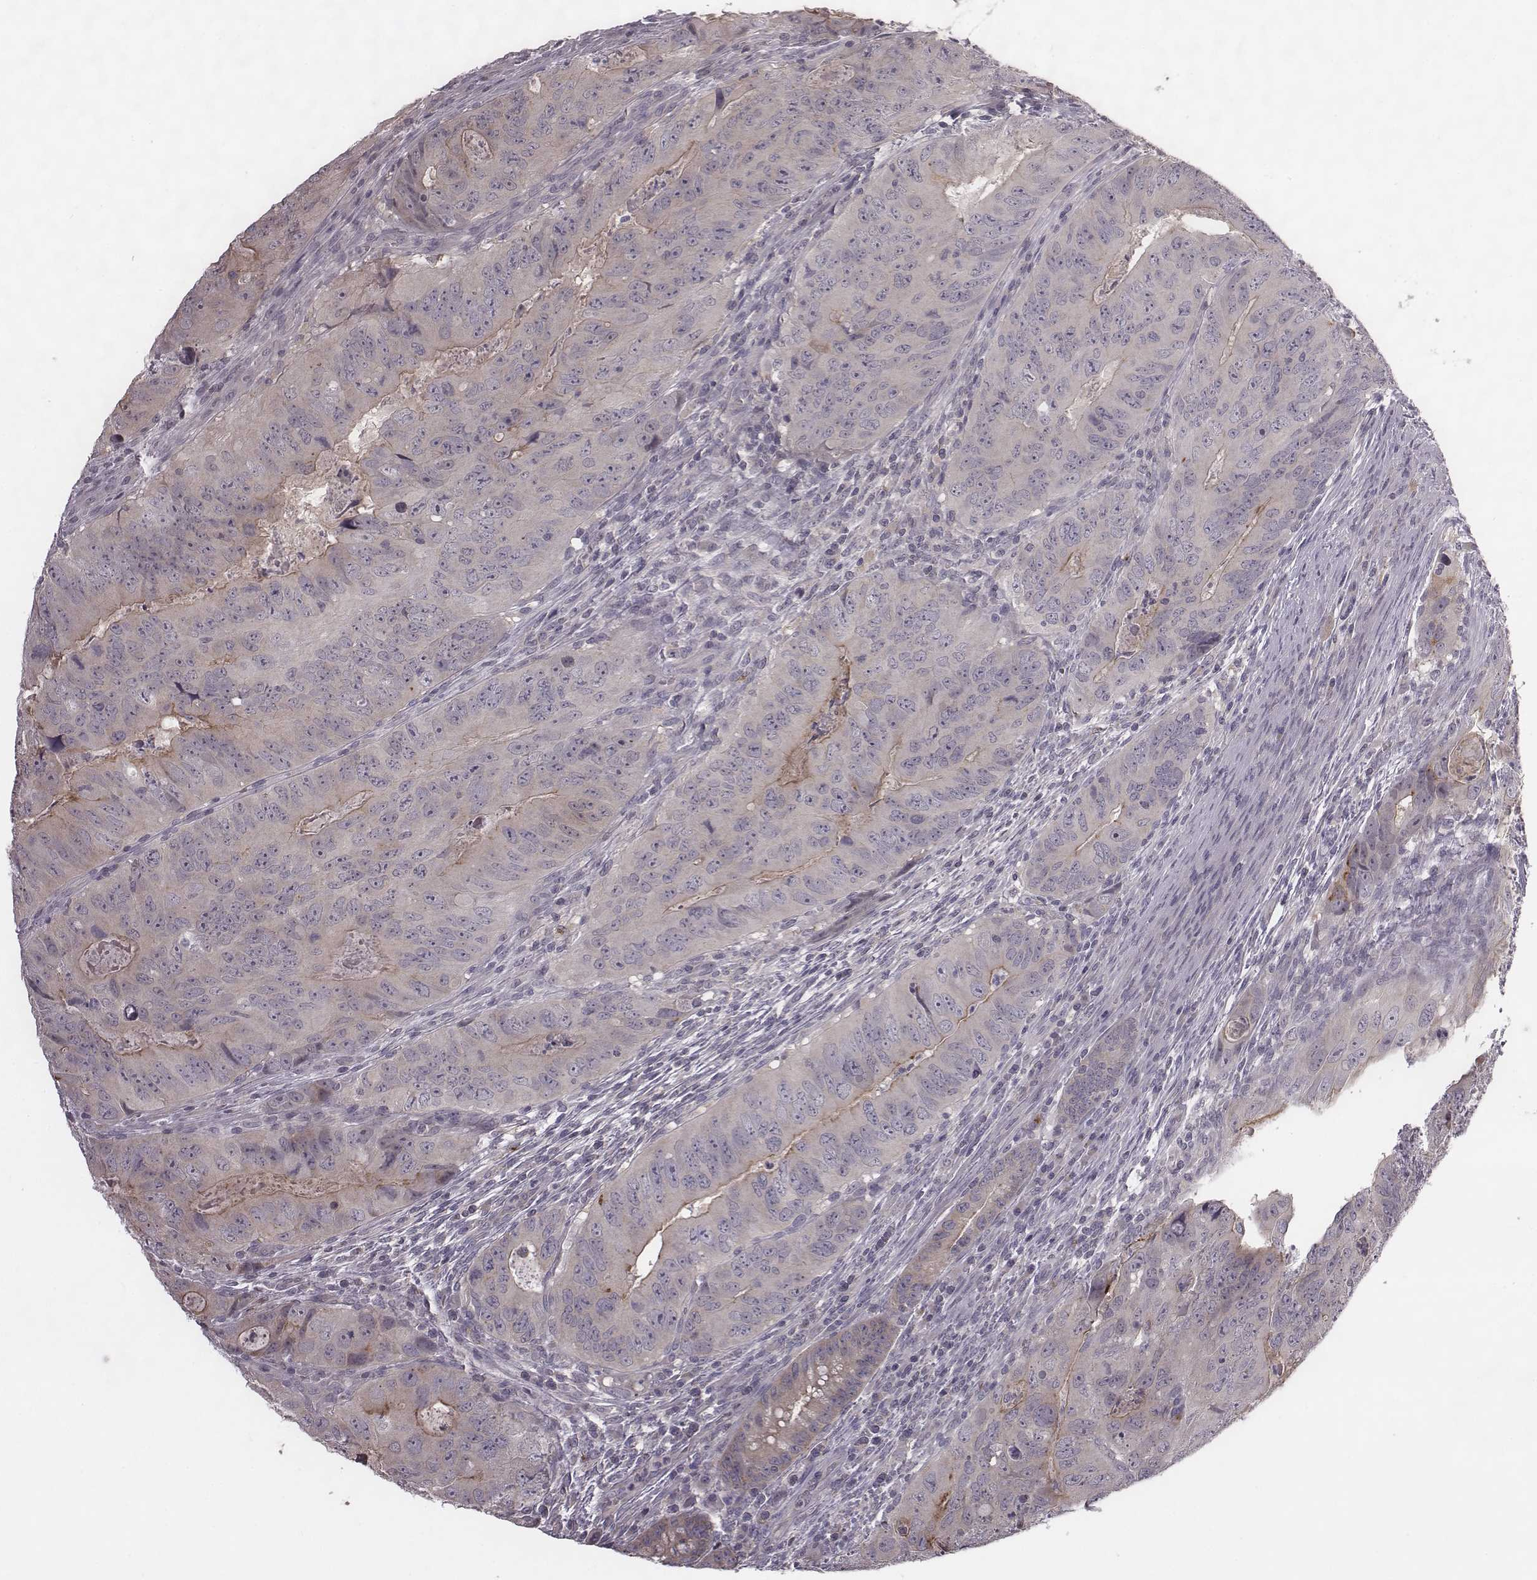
{"staining": {"intensity": "moderate", "quantity": "<25%", "location": "cytoplasmic/membranous"}, "tissue": "colorectal cancer", "cell_type": "Tumor cells", "image_type": "cancer", "snomed": [{"axis": "morphology", "description": "Adenocarcinoma, NOS"}, {"axis": "topography", "description": "Colon"}], "caption": "Protein expression analysis of colorectal cancer demonstrates moderate cytoplasmic/membranous staining in approximately <25% of tumor cells.", "gene": "BICDL1", "patient": {"sex": "male", "age": 79}}